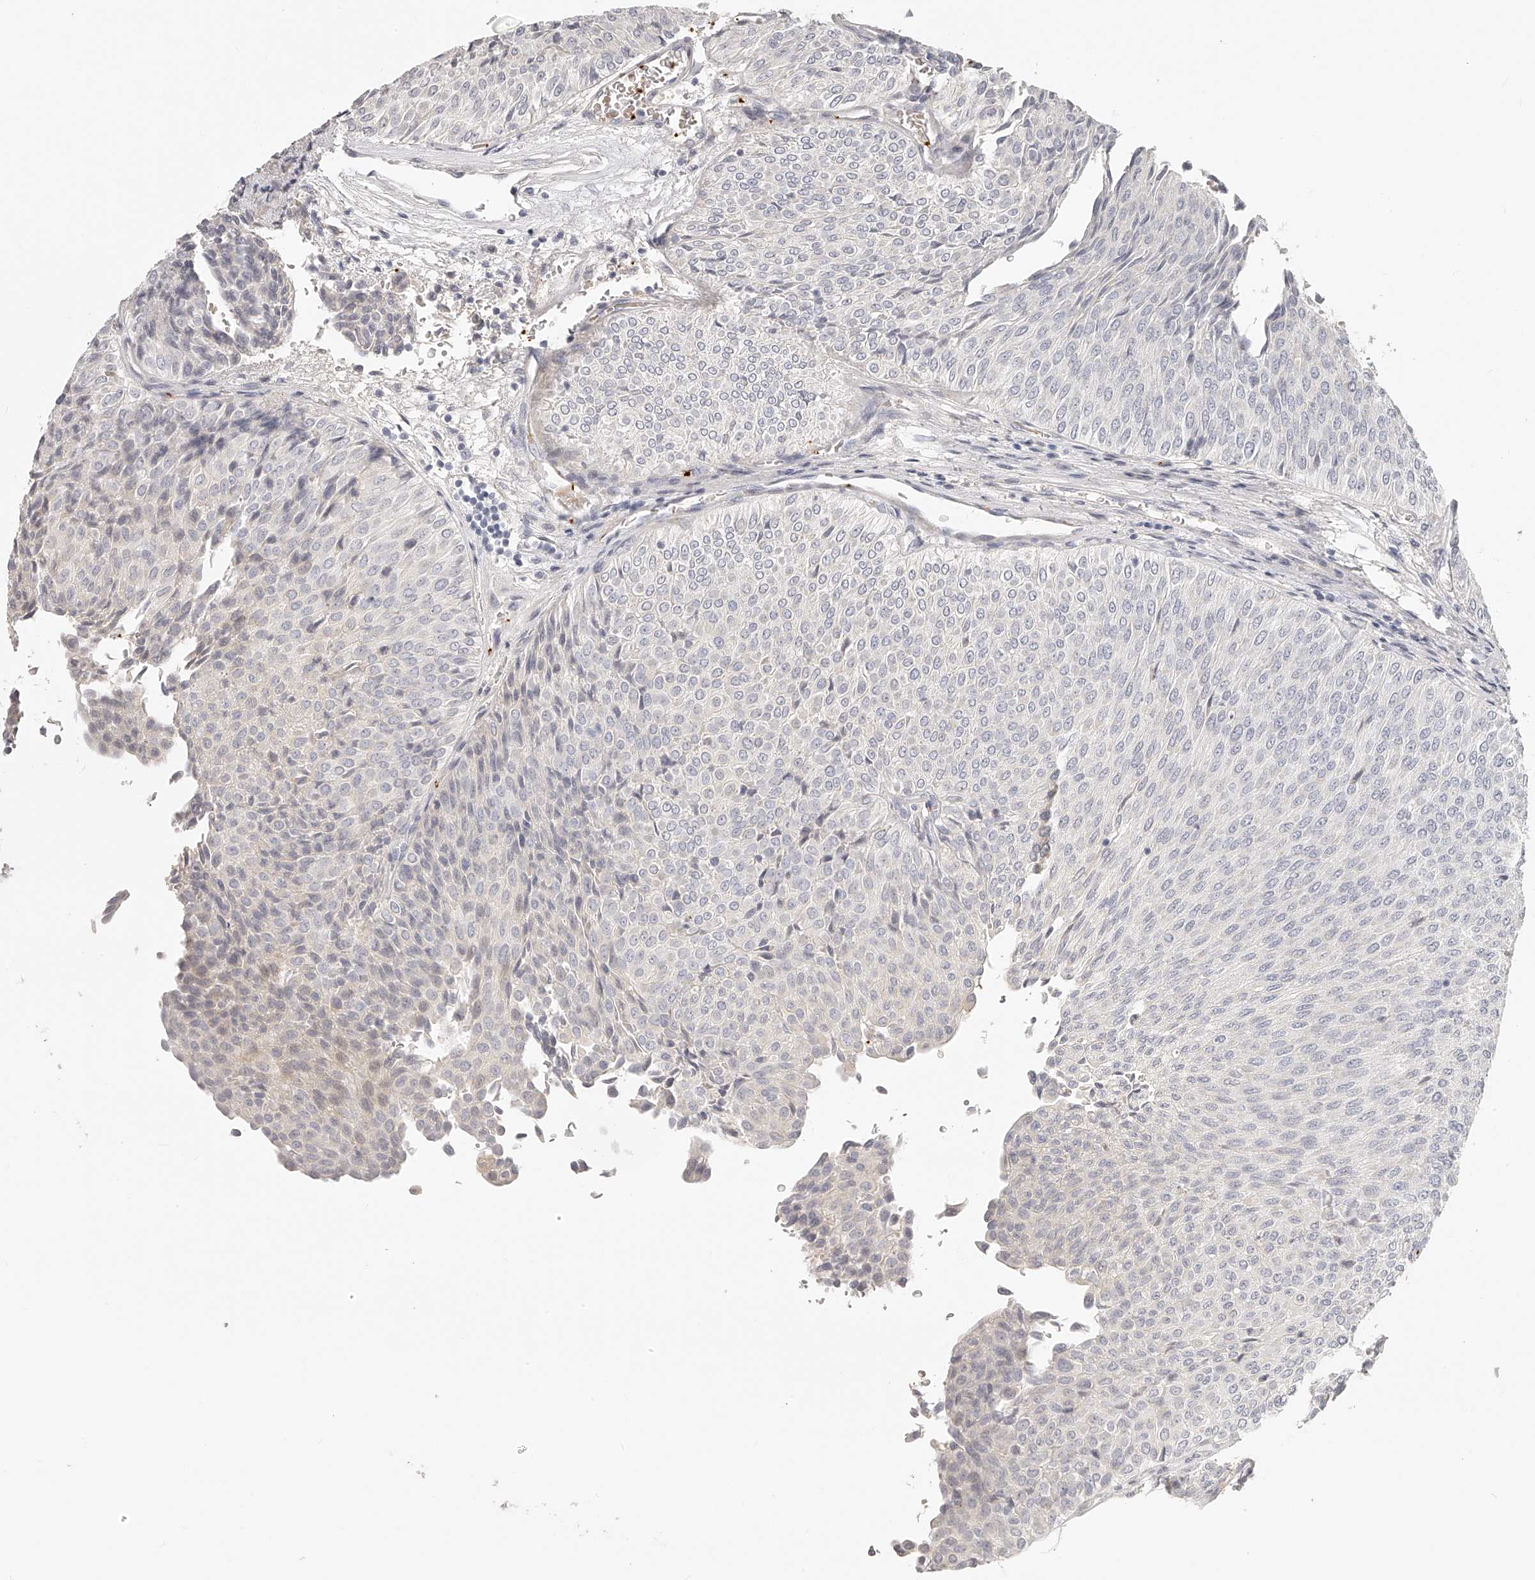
{"staining": {"intensity": "negative", "quantity": "none", "location": "none"}, "tissue": "urothelial cancer", "cell_type": "Tumor cells", "image_type": "cancer", "snomed": [{"axis": "morphology", "description": "Urothelial carcinoma, Low grade"}, {"axis": "topography", "description": "Urinary bladder"}], "caption": "IHC image of human low-grade urothelial carcinoma stained for a protein (brown), which shows no expression in tumor cells. (IHC, brightfield microscopy, high magnification).", "gene": "ITGB3", "patient": {"sex": "male", "age": 78}}